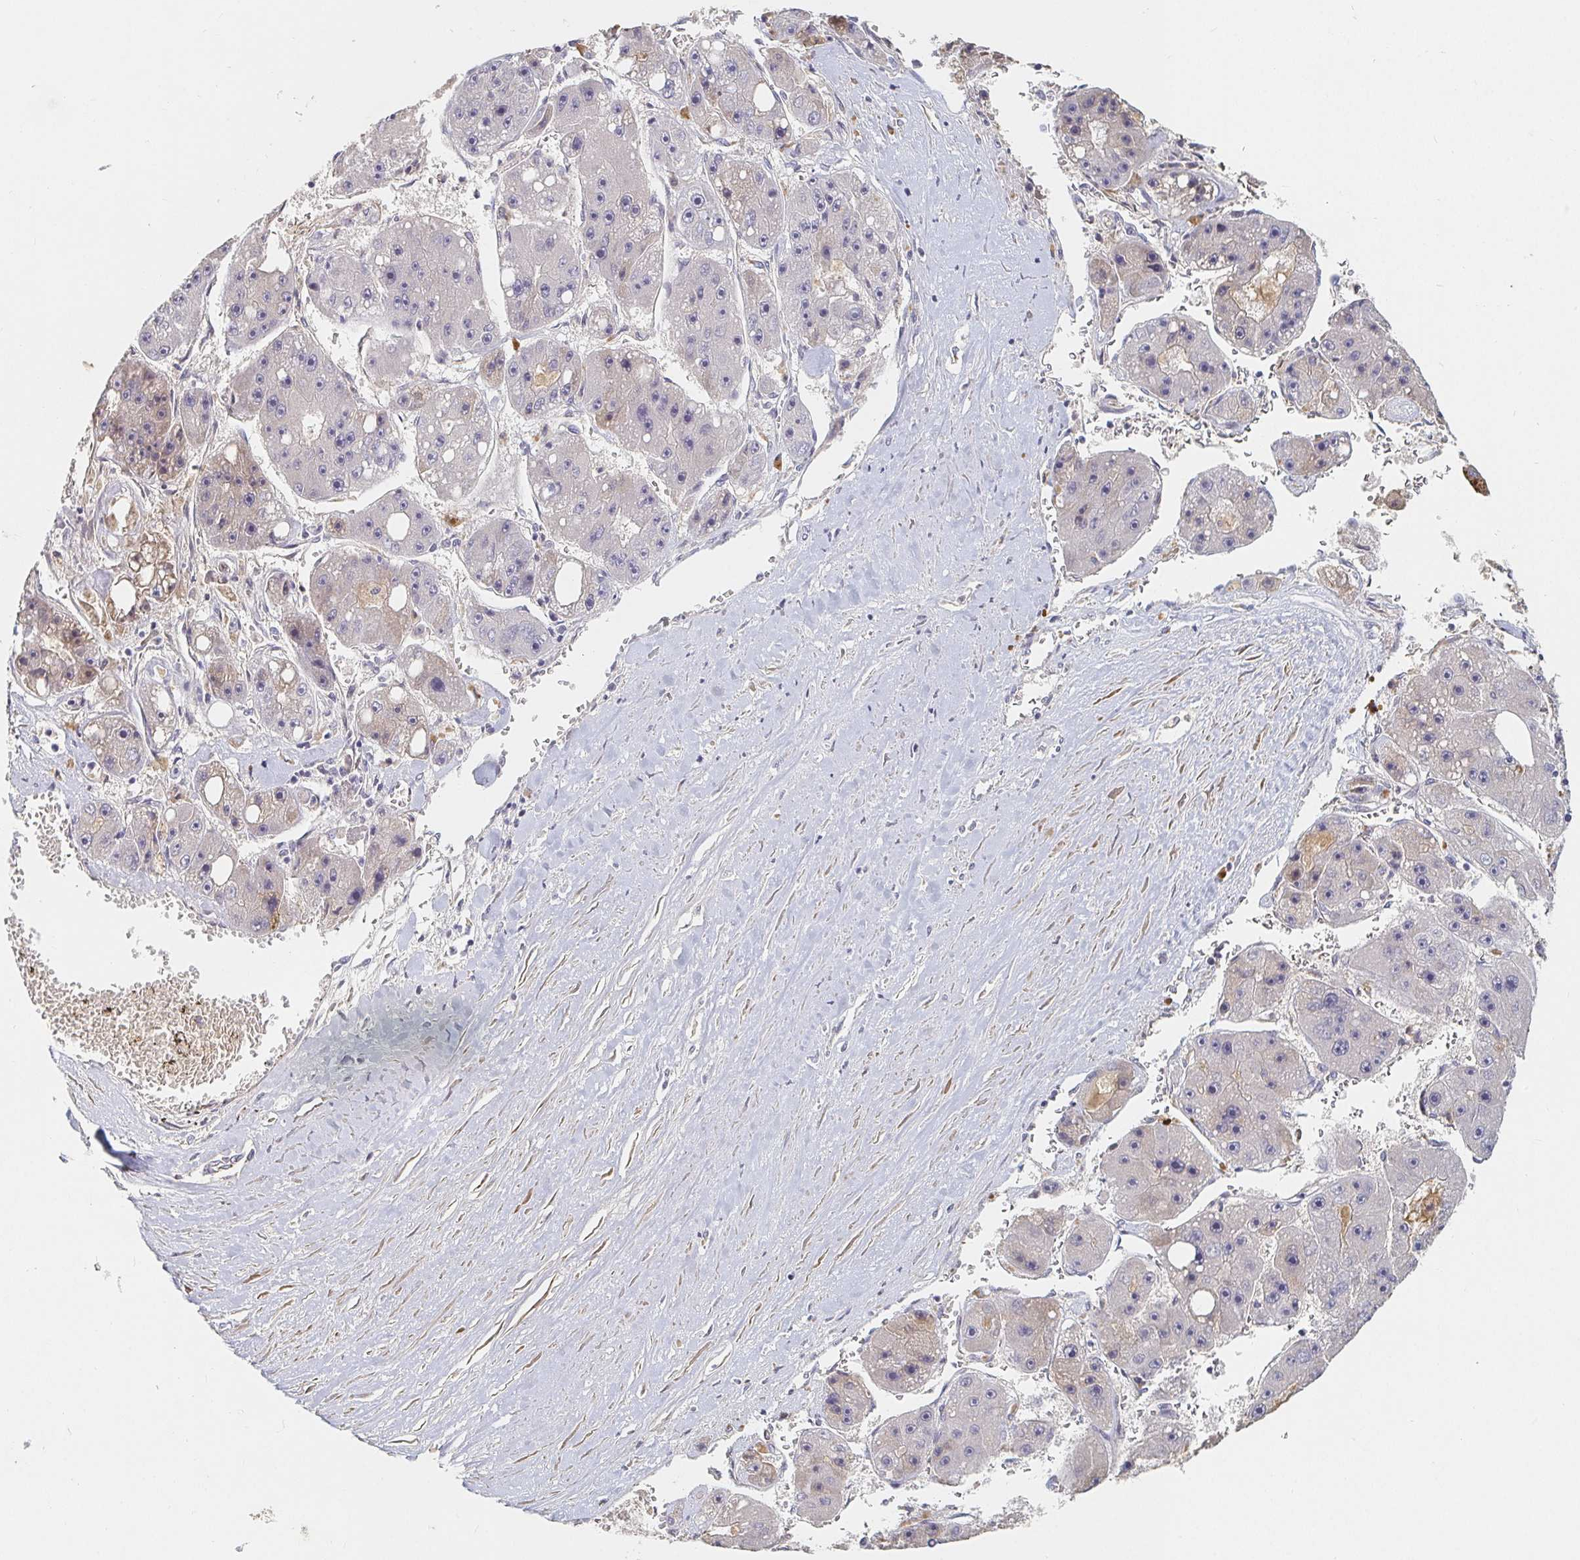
{"staining": {"intensity": "negative", "quantity": "none", "location": "none"}, "tissue": "liver cancer", "cell_type": "Tumor cells", "image_type": "cancer", "snomed": [{"axis": "morphology", "description": "Carcinoma, Hepatocellular, NOS"}, {"axis": "topography", "description": "Liver"}], "caption": "This is an immunohistochemistry image of liver cancer. There is no positivity in tumor cells.", "gene": "NME9", "patient": {"sex": "female", "age": 61}}